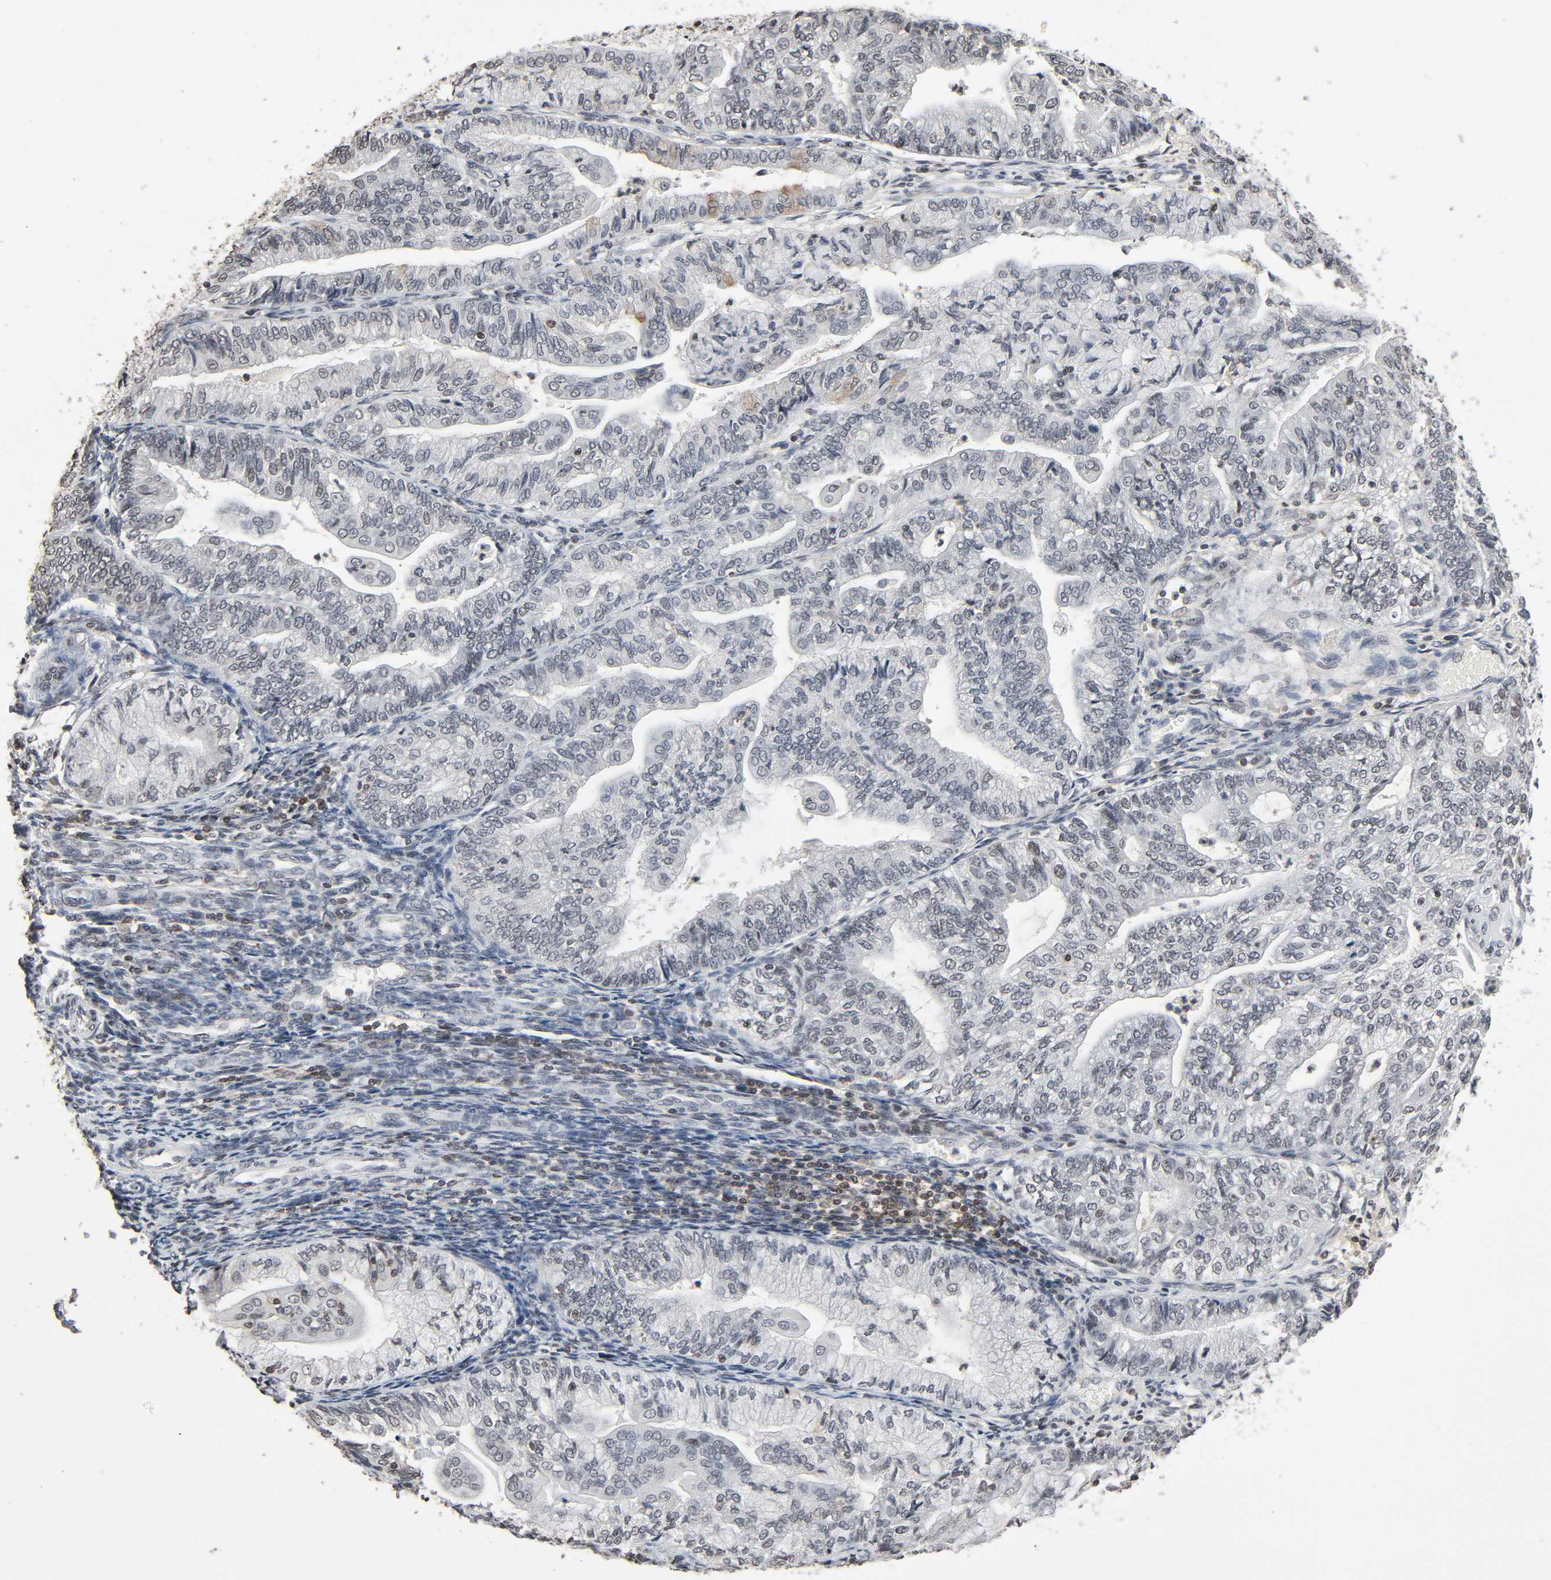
{"staining": {"intensity": "negative", "quantity": "none", "location": "none"}, "tissue": "endometrial cancer", "cell_type": "Tumor cells", "image_type": "cancer", "snomed": [{"axis": "morphology", "description": "Adenocarcinoma, NOS"}, {"axis": "topography", "description": "Endometrium"}], "caption": "Immunohistochemistry (IHC) photomicrograph of endometrial cancer (adenocarcinoma) stained for a protein (brown), which demonstrates no expression in tumor cells. The staining was performed using DAB to visualize the protein expression in brown, while the nuclei were stained in blue with hematoxylin (Magnification: 20x).", "gene": "STK4", "patient": {"sex": "female", "age": 59}}